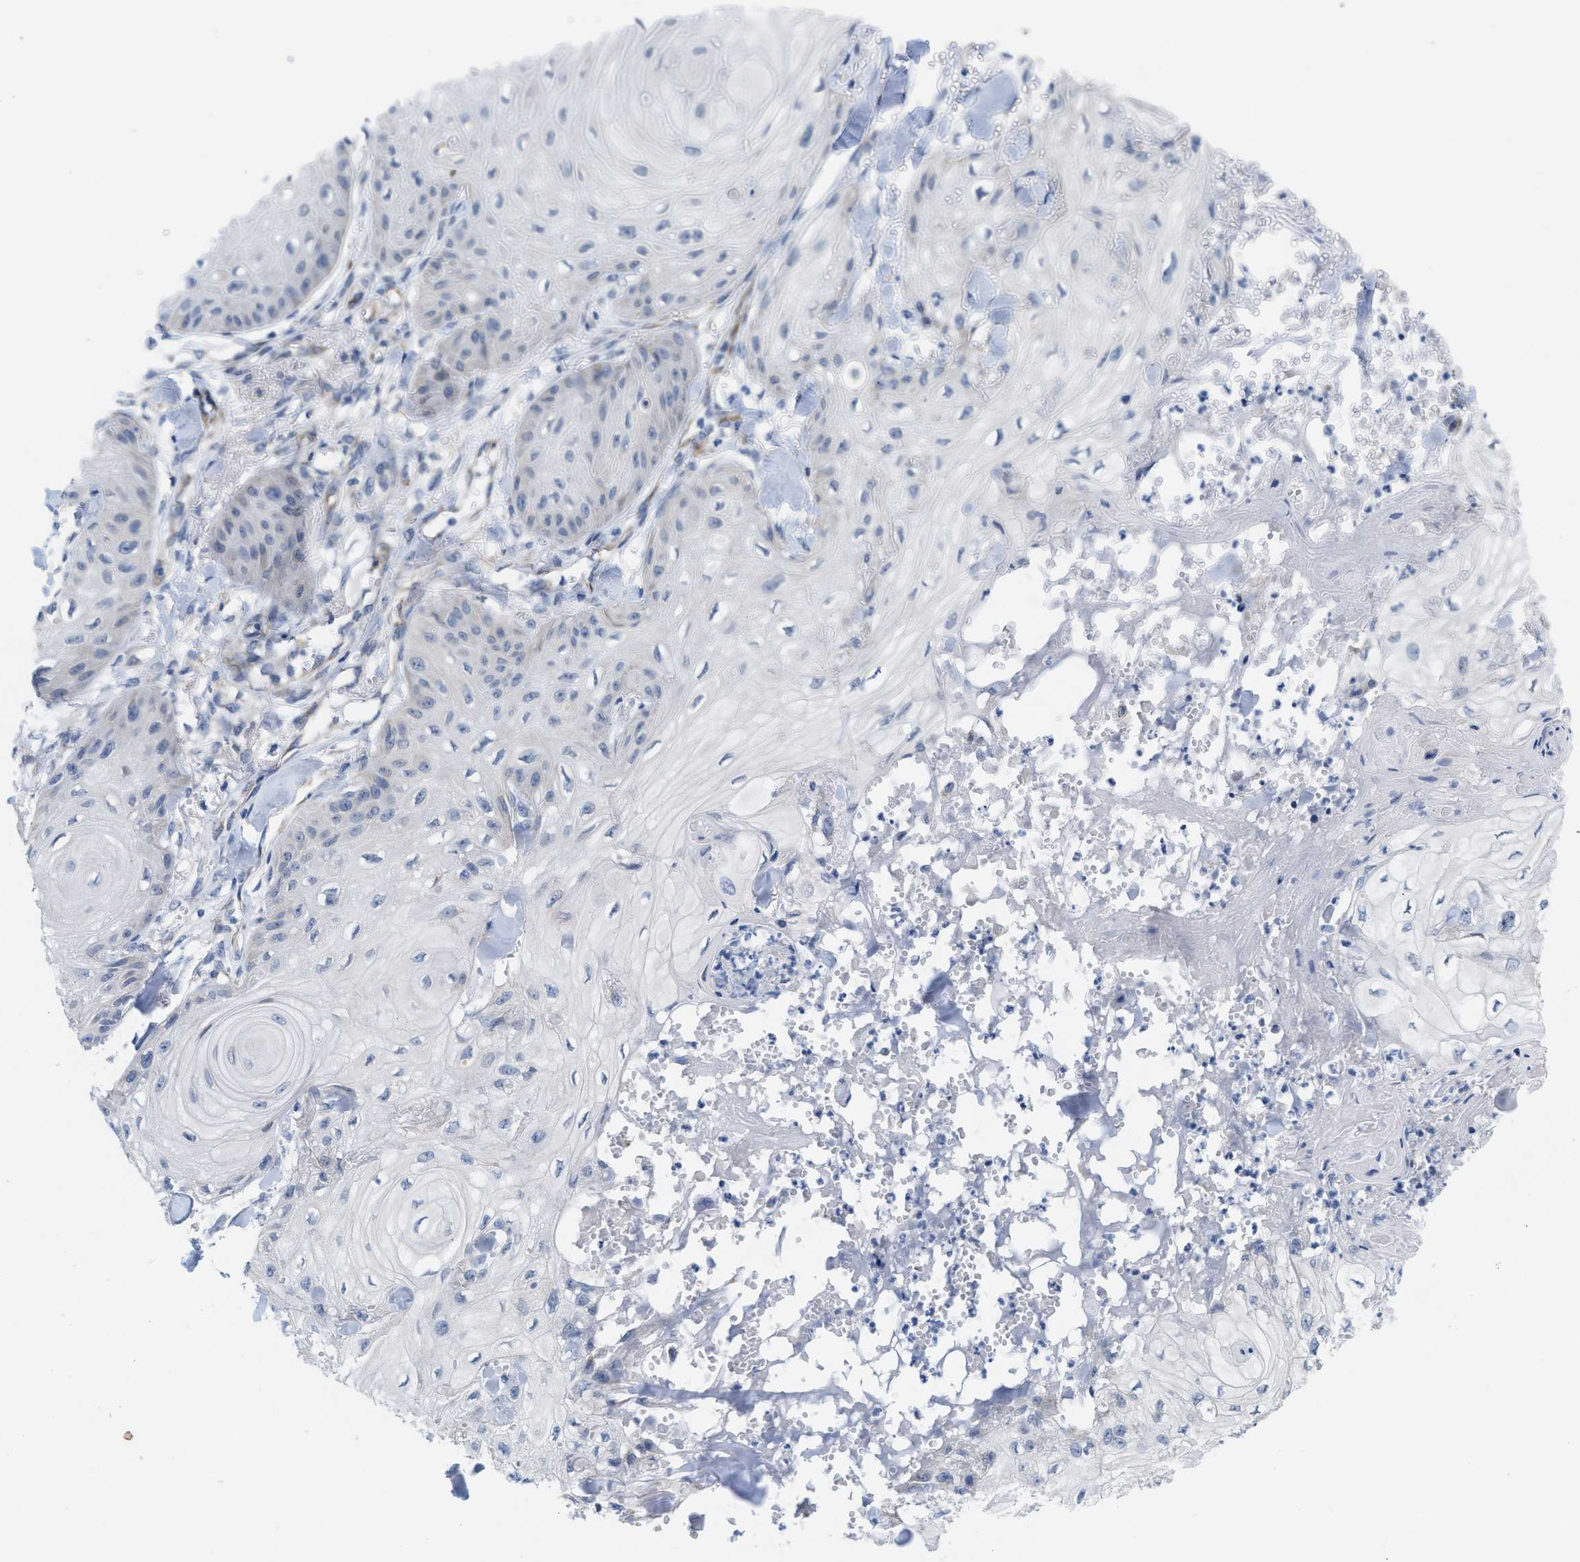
{"staining": {"intensity": "negative", "quantity": "none", "location": "none"}, "tissue": "skin cancer", "cell_type": "Tumor cells", "image_type": "cancer", "snomed": [{"axis": "morphology", "description": "Squamous cell carcinoma, NOS"}, {"axis": "topography", "description": "Skin"}], "caption": "High power microscopy micrograph of an immunohistochemistry image of skin squamous cell carcinoma, revealing no significant positivity in tumor cells. (Stains: DAB (3,3'-diaminobenzidine) immunohistochemistry with hematoxylin counter stain, Microscopy: brightfield microscopy at high magnification).", "gene": "EOGT", "patient": {"sex": "male", "age": 74}}